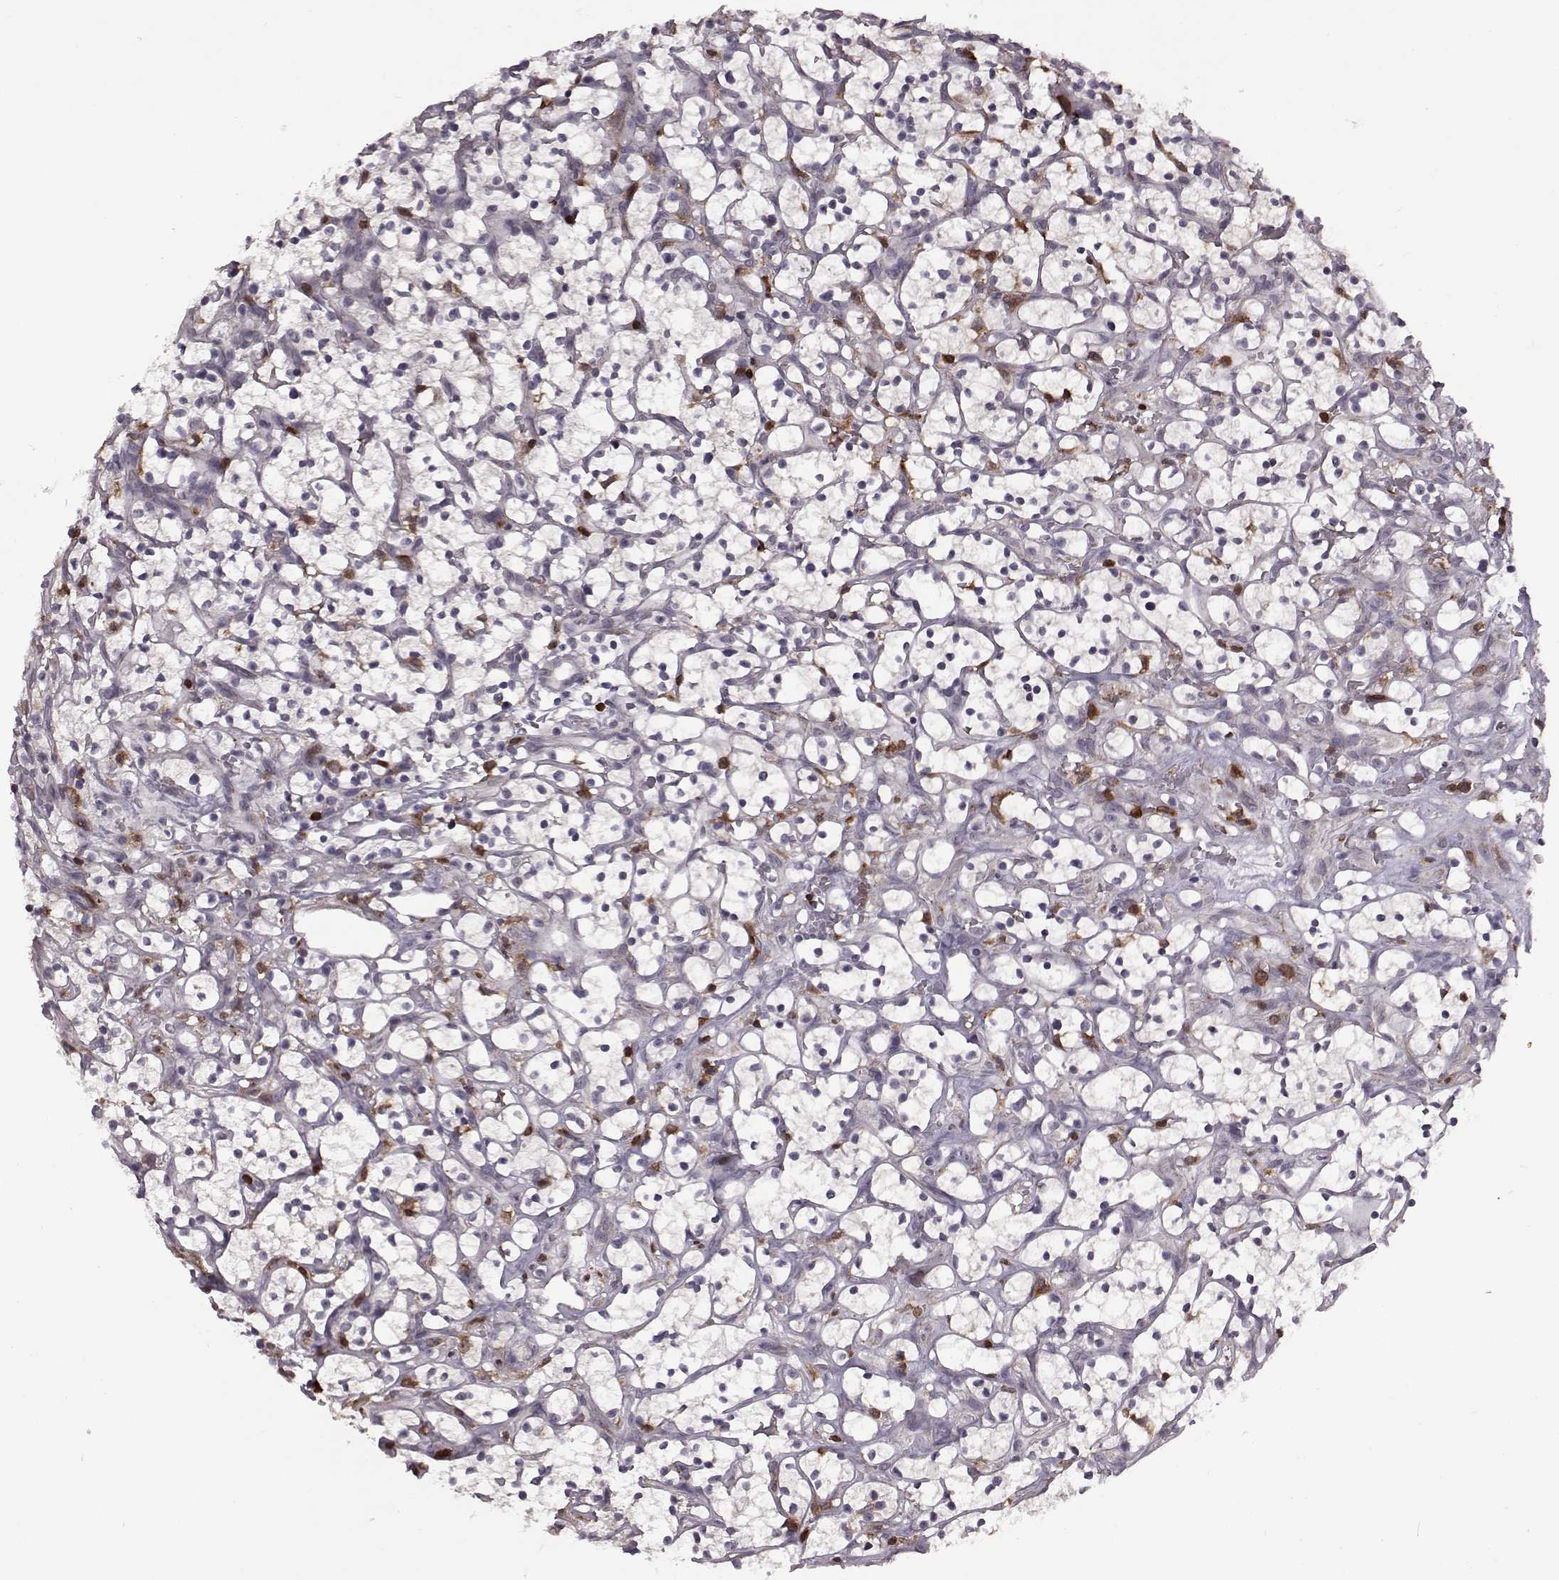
{"staining": {"intensity": "negative", "quantity": "none", "location": "none"}, "tissue": "renal cancer", "cell_type": "Tumor cells", "image_type": "cancer", "snomed": [{"axis": "morphology", "description": "Adenocarcinoma, NOS"}, {"axis": "topography", "description": "Kidney"}], "caption": "This is an IHC image of adenocarcinoma (renal). There is no expression in tumor cells.", "gene": "DOK2", "patient": {"sex": "female", "age": 64}}